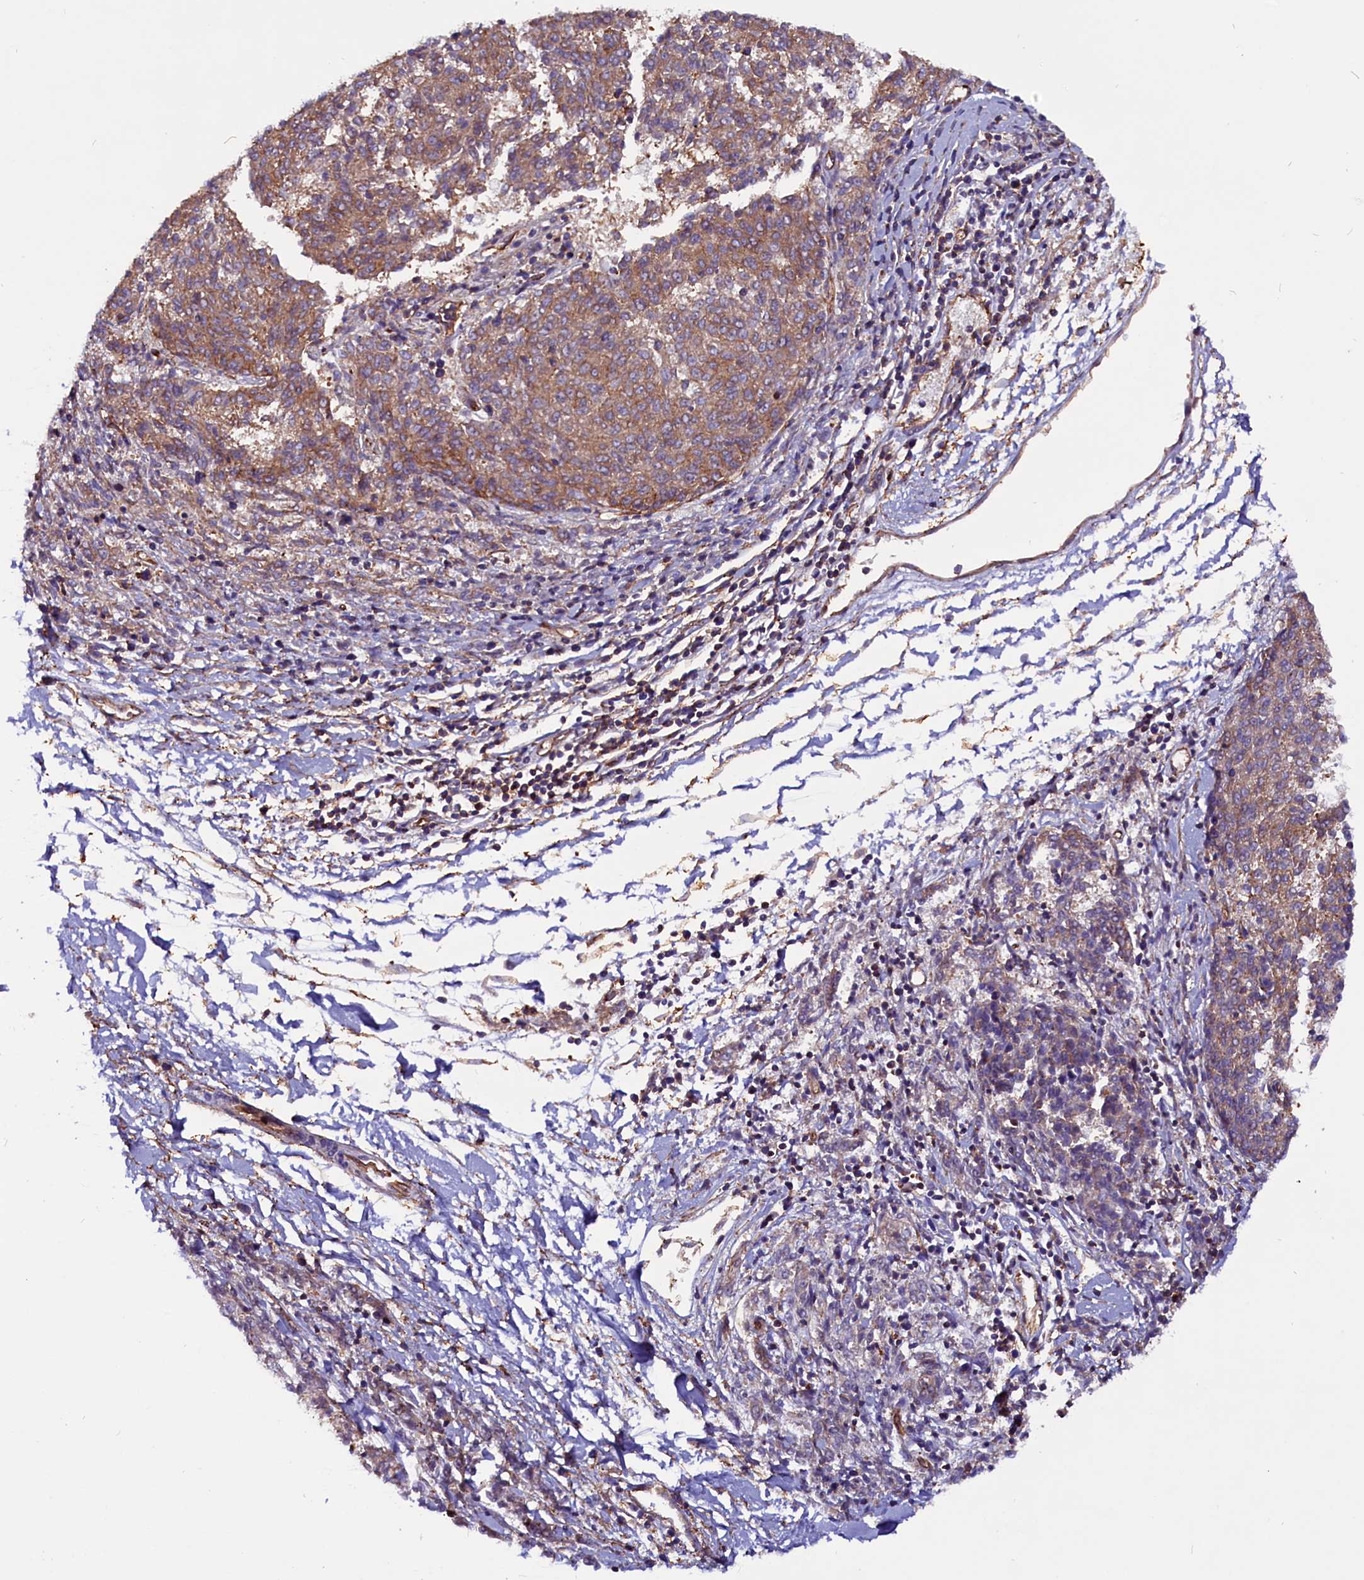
{"staining": {"intensity": "moderate", "quantity": "25%-75%", "location": "cytoplasmic/membranous"}, "tissue": "melanoma", "cell_type": "Tumor cells", "image_type": "cancer", "snomed": [{"axis": "morphology", "description": "Malignant melanoma, NOS"}, {"axis": "topography", "description": "Skin"}], "caption": "The immunohistochemical stain shows moderate cytoplasmic/membranous positivity in tumor cells of malignant melanoma tissue.", "gene": "ZNF749", "patient": {"sex": "female", "age": 72}}